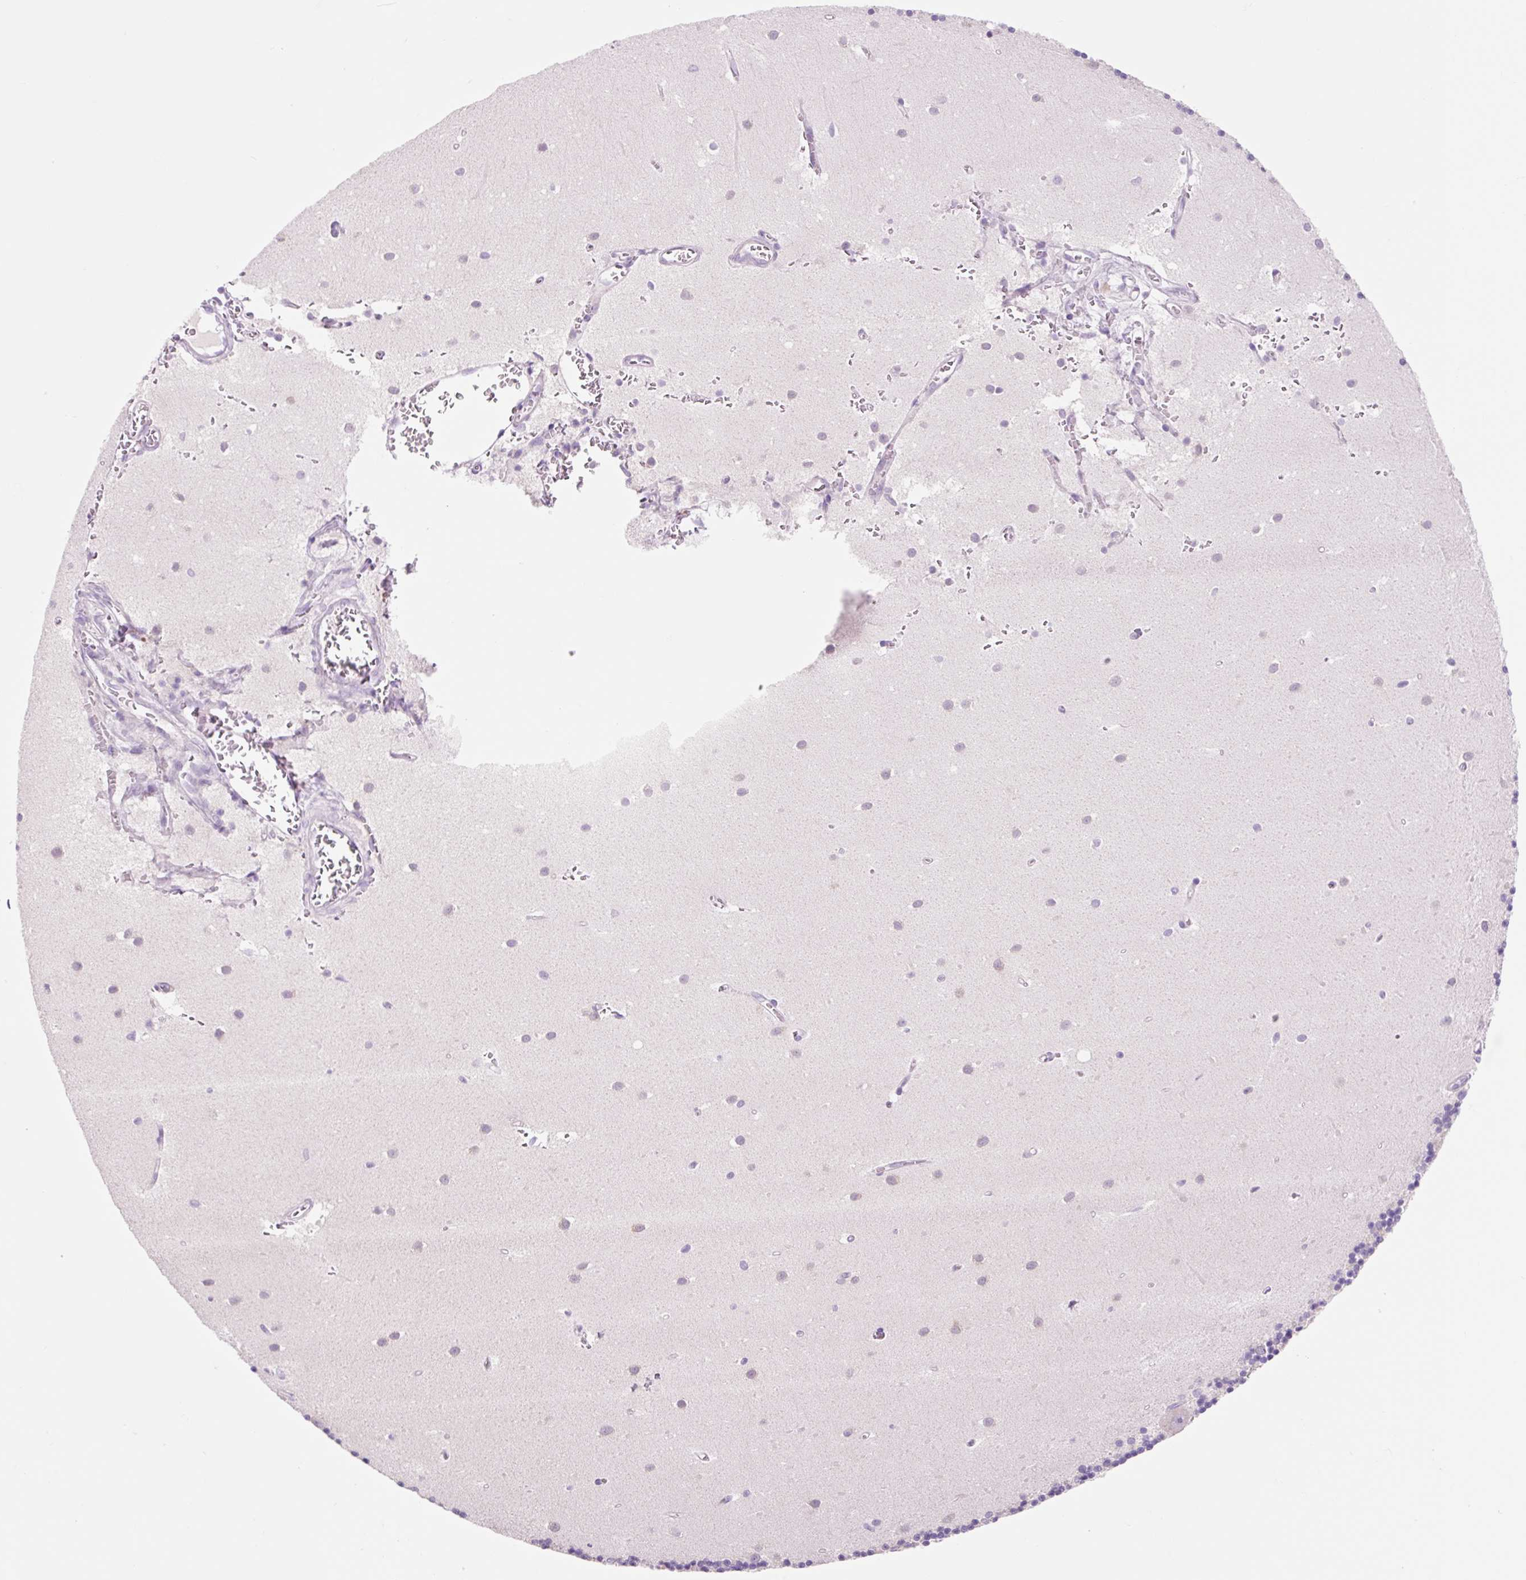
{"staining": {"intensity": "negative", "quantity": "none", "location": "none"}, "tissue": "cerebellum", "cell_type": "Cells in granular layer", "image_type": "normal", "snomed": [{"axis": "morphology", "description": "Normal tissue, NOS"}, {"axis": "topography", "description": "Cerebellum"}], "caption": "Immunohistochemistry (IHC) photomicrograph of benign cerebellum stained for a protein (brown), which displays no staining in cells in granular layer.", "gene": "CELF6", "patient": {"sex": "male", "age": 54}}